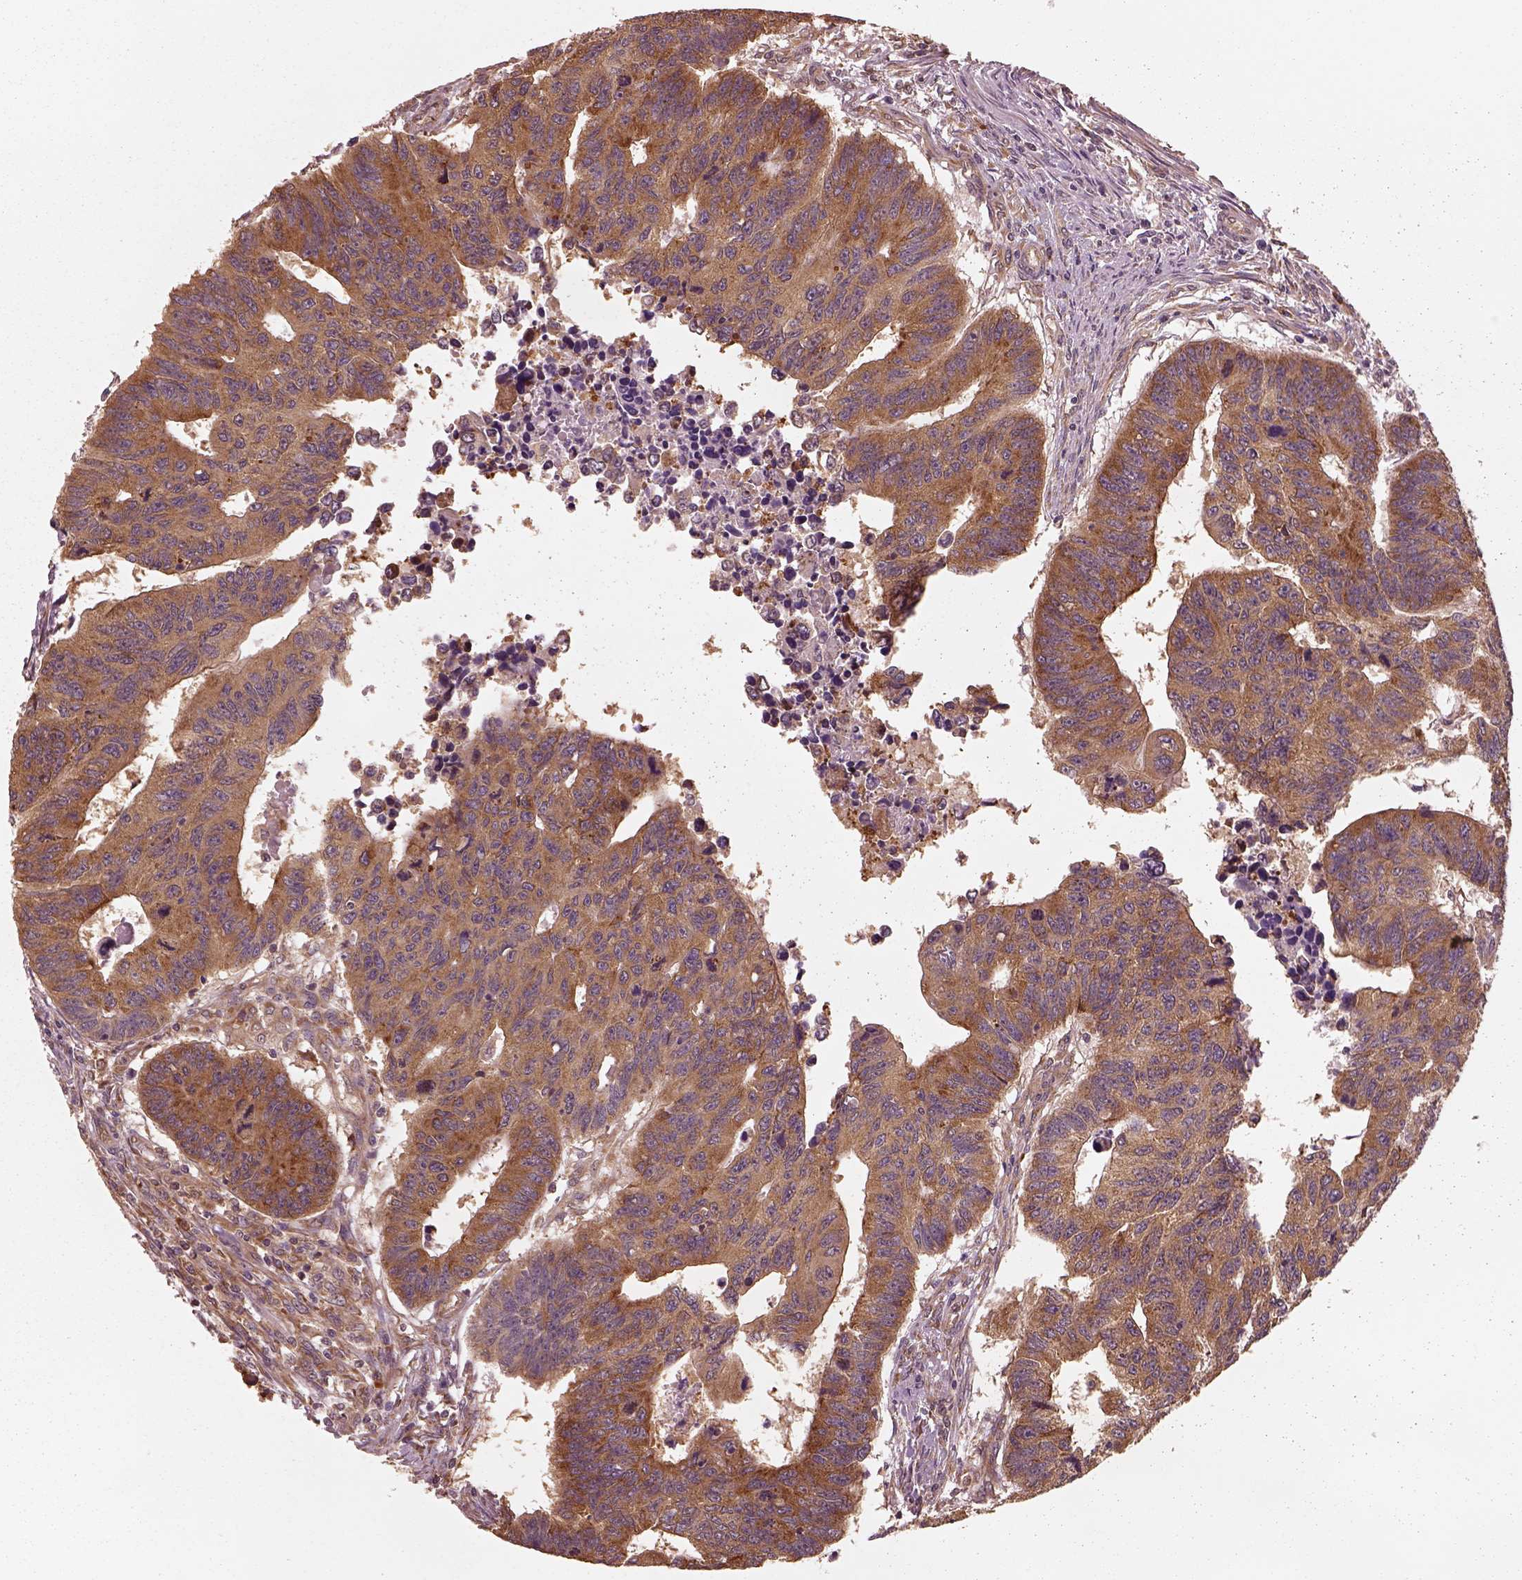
{"staining": {"intensity": "moderate", "quantity": ">75%", "location": "cytoplasmic/membranous"}, "tissue": "colorectal cancer", "cell_type": "Tumor cells", "image_type": "cancer", "snomed": [{"axis": "morphology", "description": "Adenocarcinoma, NOS"}, {"axis": "topography", "description": "Rectum"}], "caption": "Immunohistochemical staining of adenocarcinoma (colorectal) reveals medium levels of moderate cytoplasmic/membranous protein expression in about >75% of tumor cells.", "gene": "RPS5", "patient": {"sex": "female", "age": 85}}